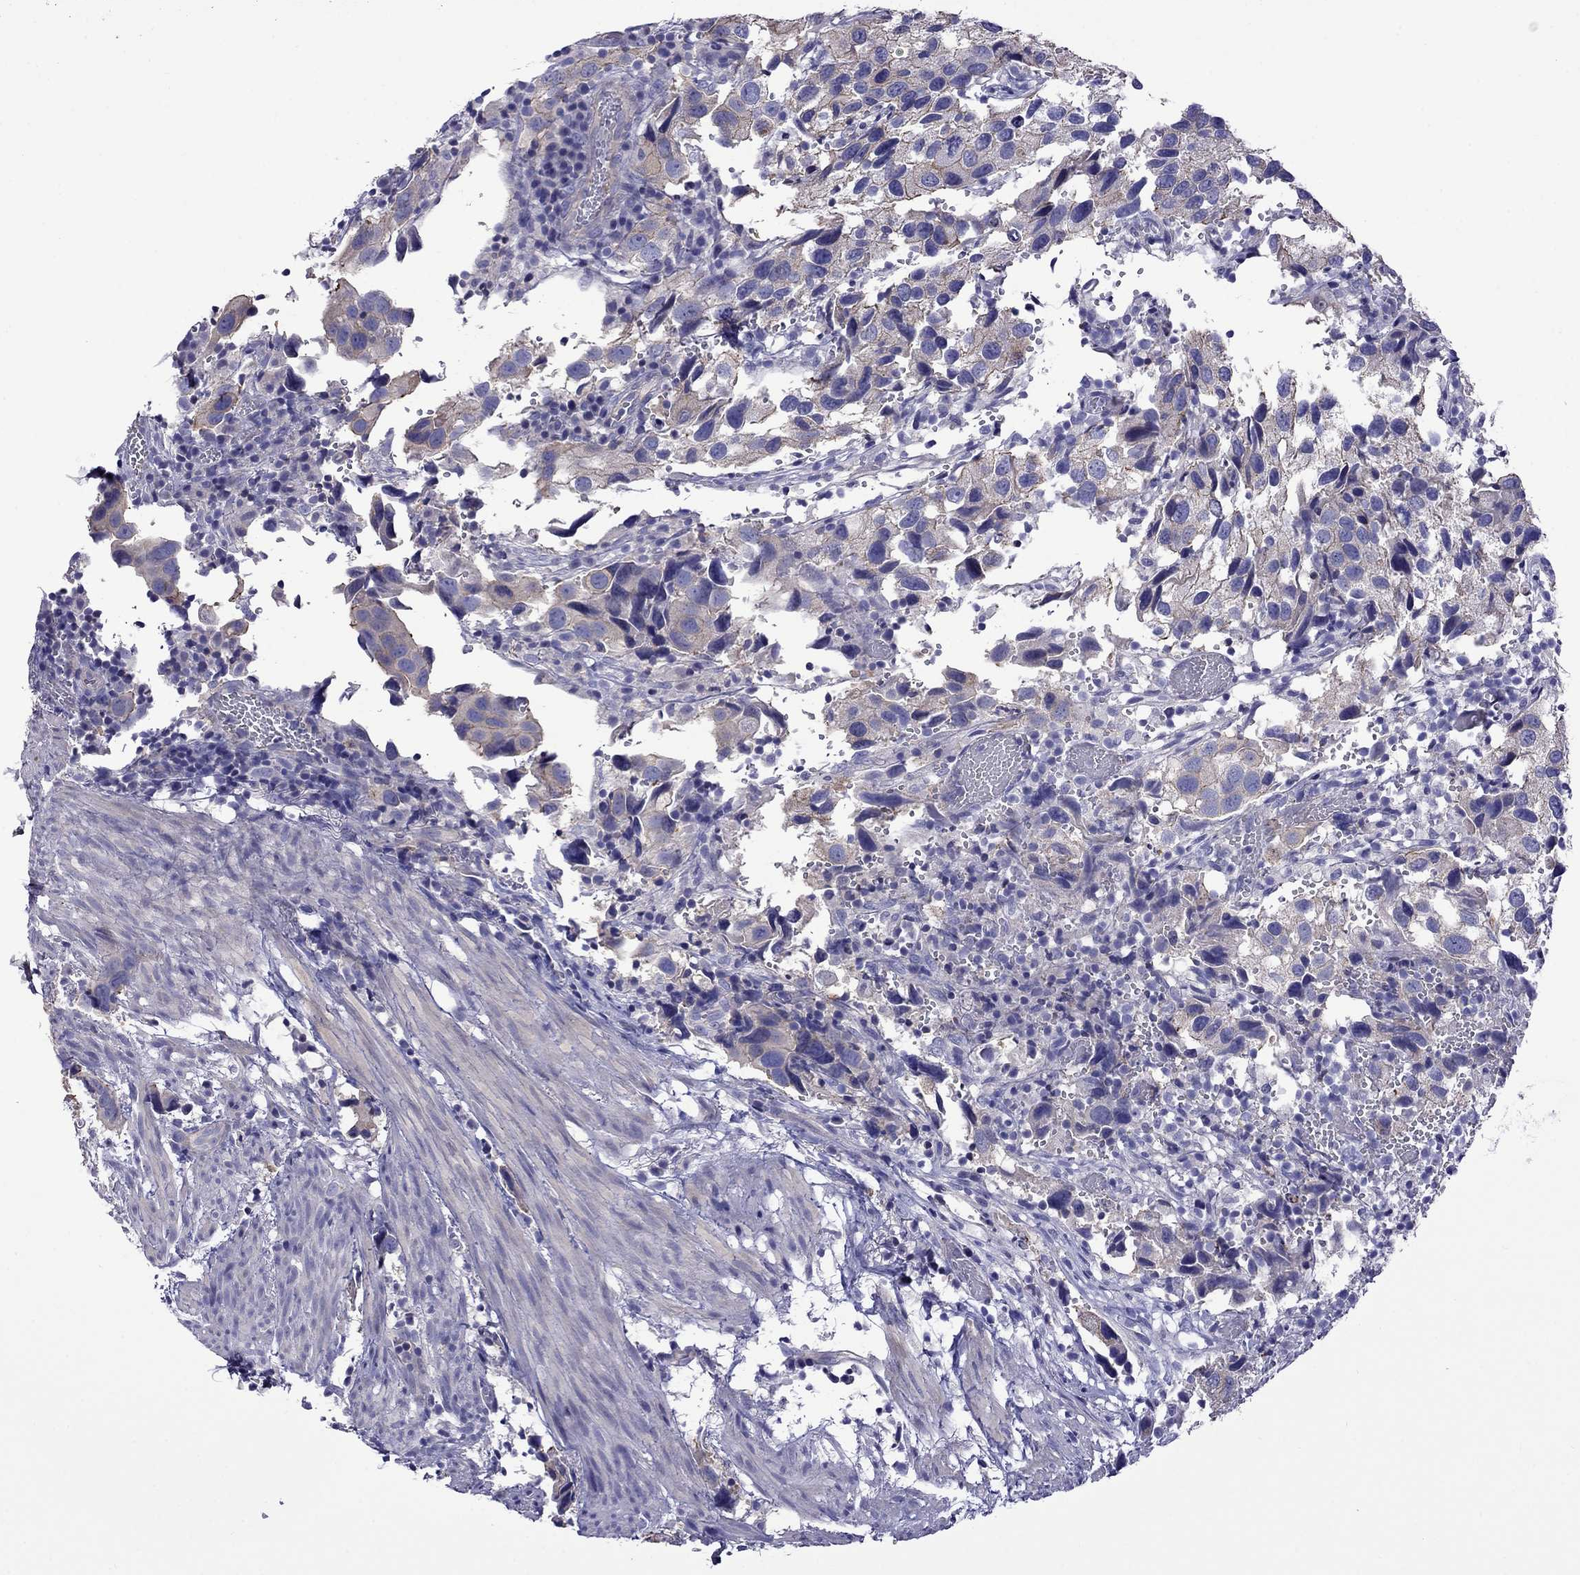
{"staining": {"intensity": "weak", "quantity": "25%-75%", "location": "cytoplasmic/membranous"}, "tissue": "urothelial cancer", "cell_type": "Tumor cells", "image_type": "cancer", "snomed": [{"axis": "morphology", "description": "Urothelial carcinoma, High grade"}, {"axis": "topography", "description": "Urinary bladder"}], "caption": "Brown immunohistochemical staining in urothelial cancer reveals weak cytoplasmic/membranous expression in about 25%-75% of tumor cells.", "gene": "STAR", "patient": {"sex": "male", "age": 79}}